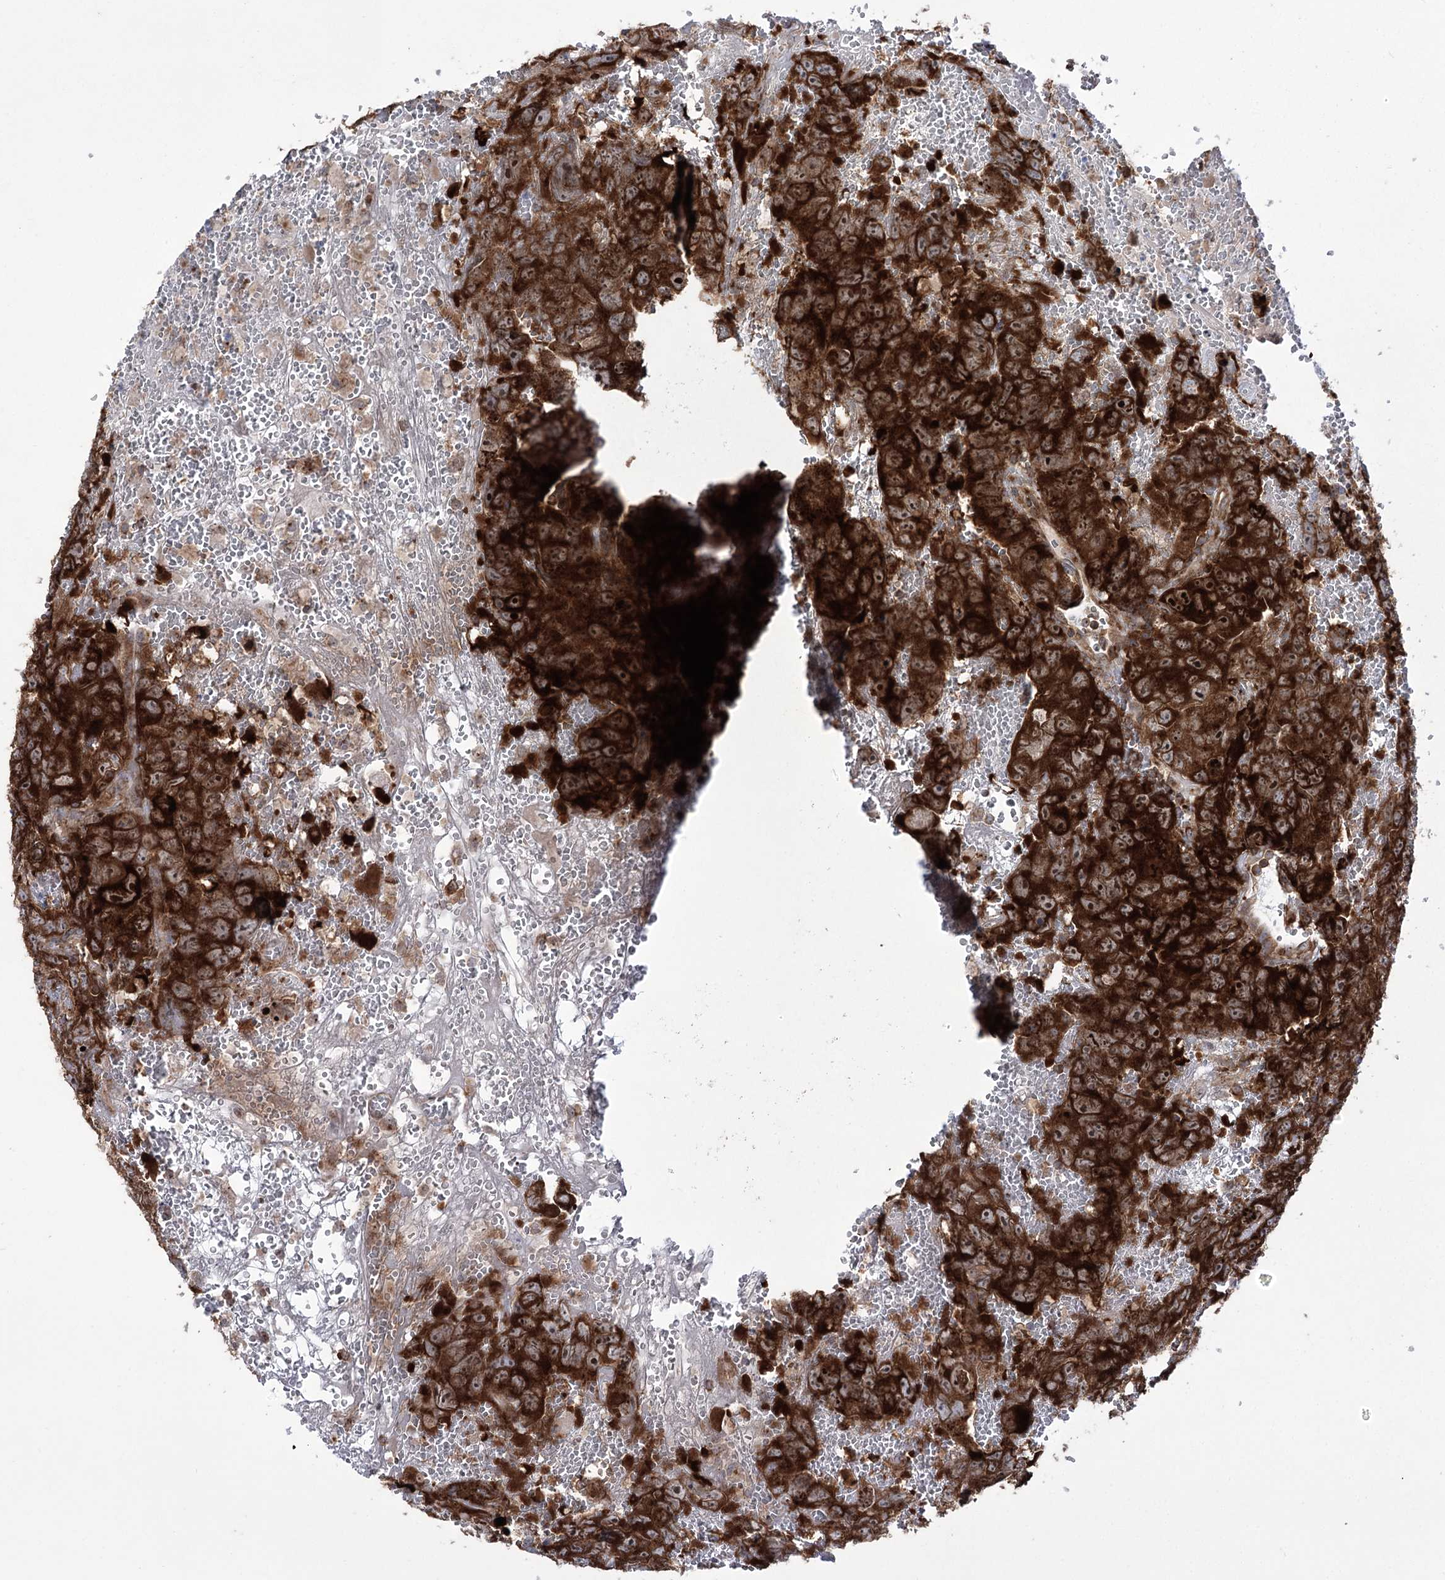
{"staining": {"intensity": "strong", "quantity": ">75%", "location": "cytoplasmic/membranous,nuclear"}, "tissue": "testis cancer", "cell_type": "Tumor cells", "image_type": "cancer", "snomed": [{"axis": "morphology", "description": "Carcinoma, Embryonal, NOS"}, {"axis": "topography", "description": "Testis"}], "caption": "DAB (3,3'-diaminobenzidine) immunohistochemical staining of testis cancer (embryonal carcinoma) shows strong cytoplasmic/membranous and nuclear protein positivity in approximately >75% of tumor cells.", "gene": "ZNF622", "patient": {"sex": "male", "age": 45}}